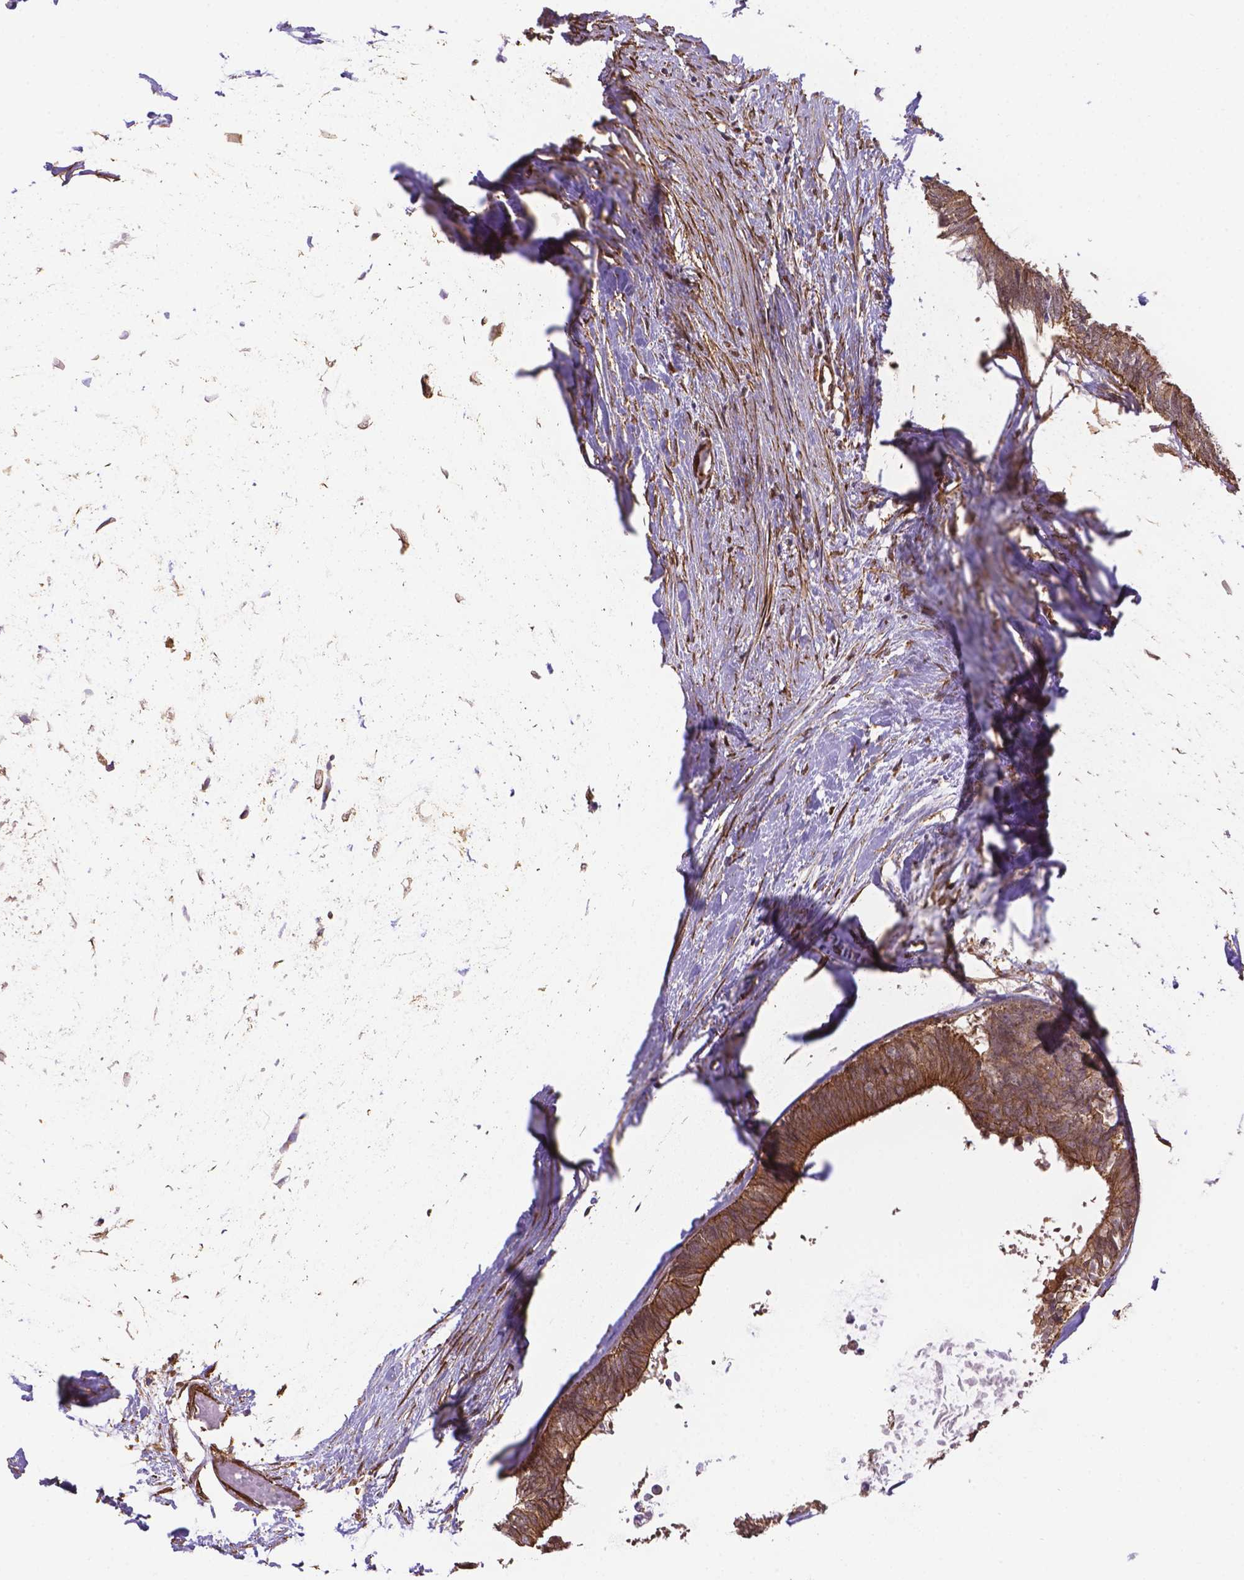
{"staining": {"intensity": "moderate", "quantity": ">75%", "location": "cytoplasmic/membranous"}, "tissue": "colorectal cancer", "cell_type": "Tumor cells", "image_type": "cancer", "snomed": [{"axis": "morphology", "description": "Adenocarcinoma, NOS"}, {"axis": "topography", "description": "Colon"}, {"axis": "topography", "description": "Rectum"}], "caption": "Adenocarcinoma (colorectal) tissue reveals moderate cytoplasmic/membranous positivity in approximately >75% of tumor cells, visualized by immunohistochemistry.", "gene": "YAP1", "patient": {"sex": "male", "age": 57}}